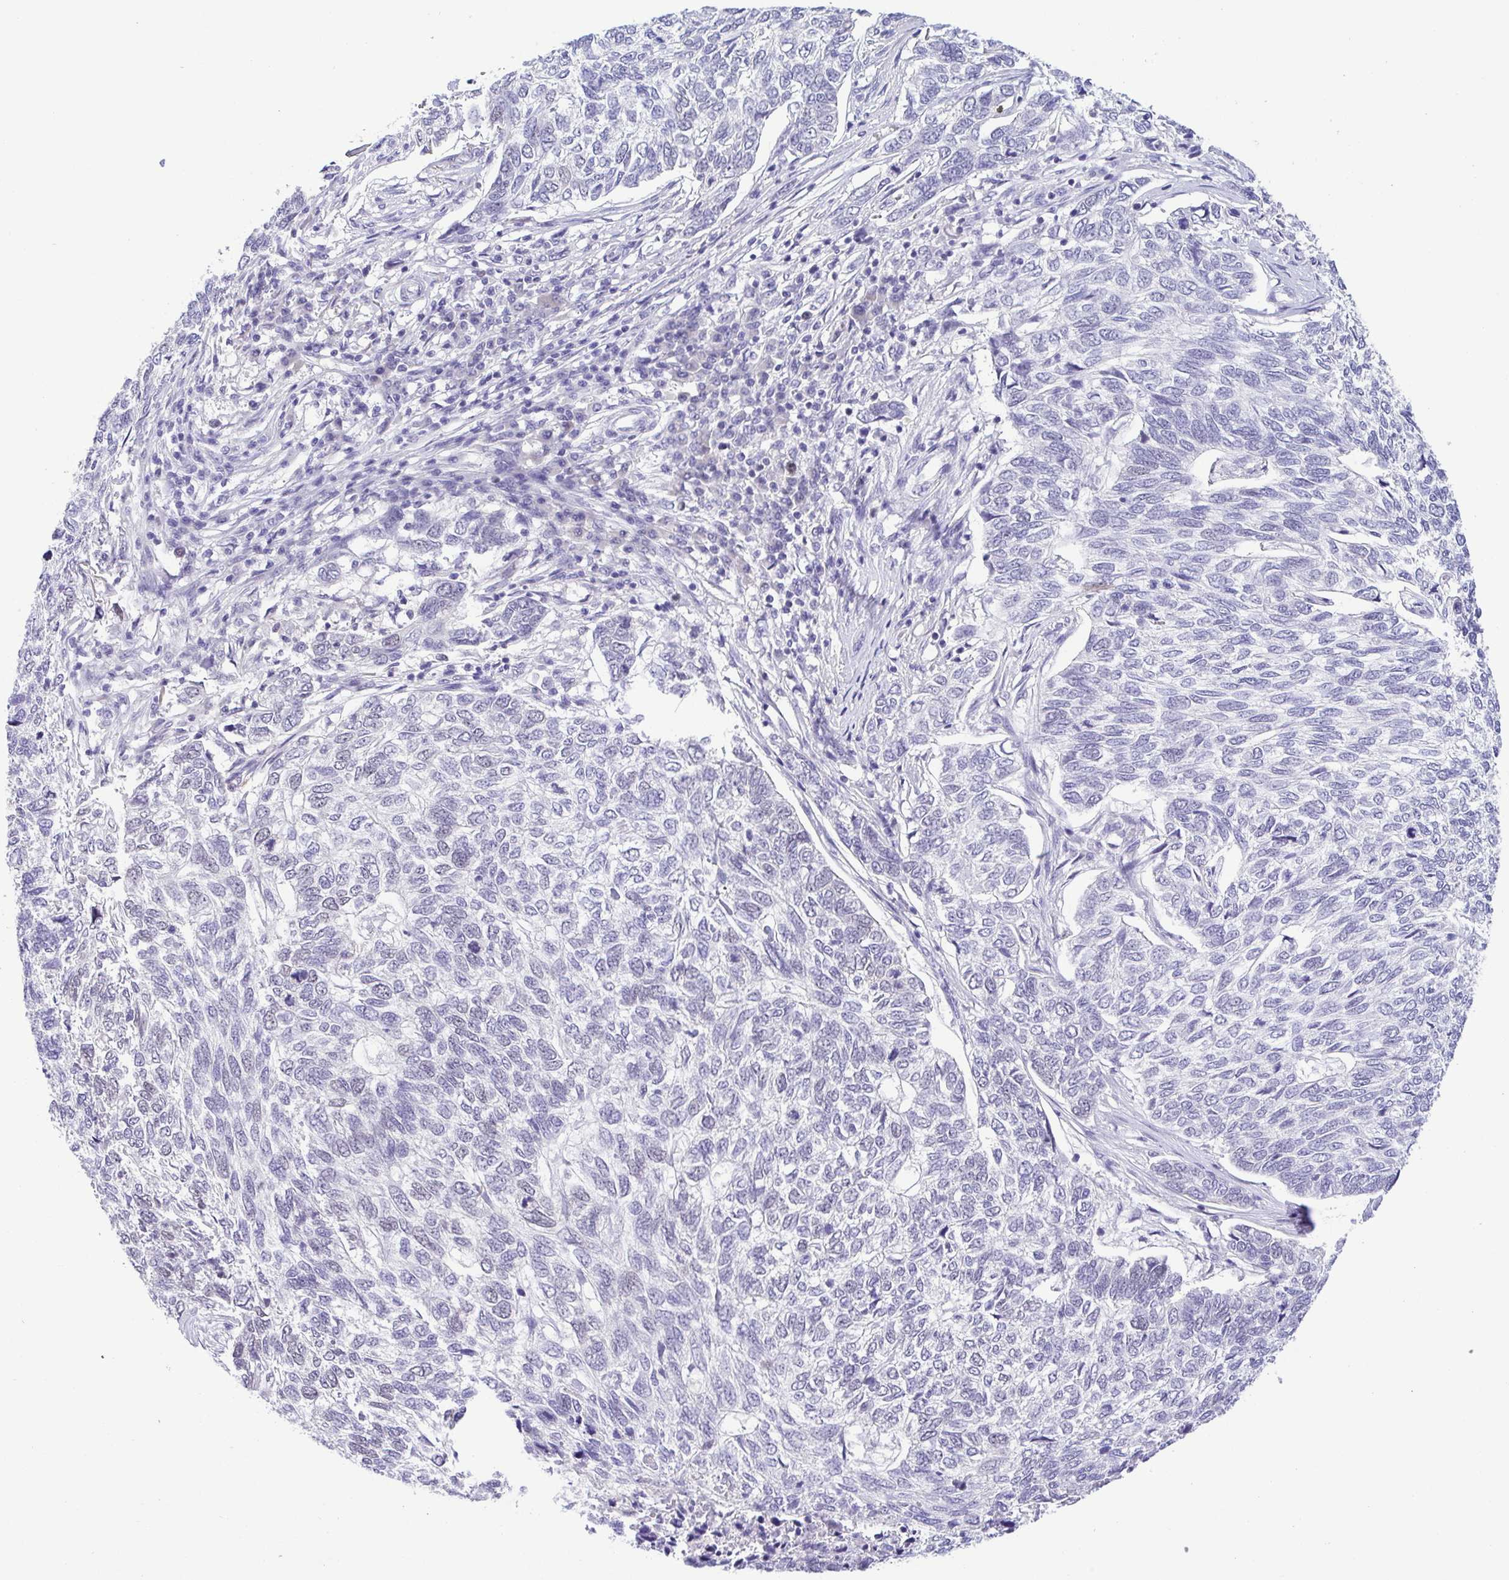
{"staining": {"intensity": "negative", "quantity": "none", "location": "none"}, "tissue": "skin cancer", "cell_type": "Tumor cells", "image_type": "cancer", "snomed": [{"axis": "morphology", "description": "Basal cell carcinoma"}, {"axis": "topography", "description": "Skin"}], "caption": "IHC of human skin basal cell carcinoma demonstrates no expression in tumor cells.", "gene": "TIPIN", "patient": {"sex": "female", "age": 65}}